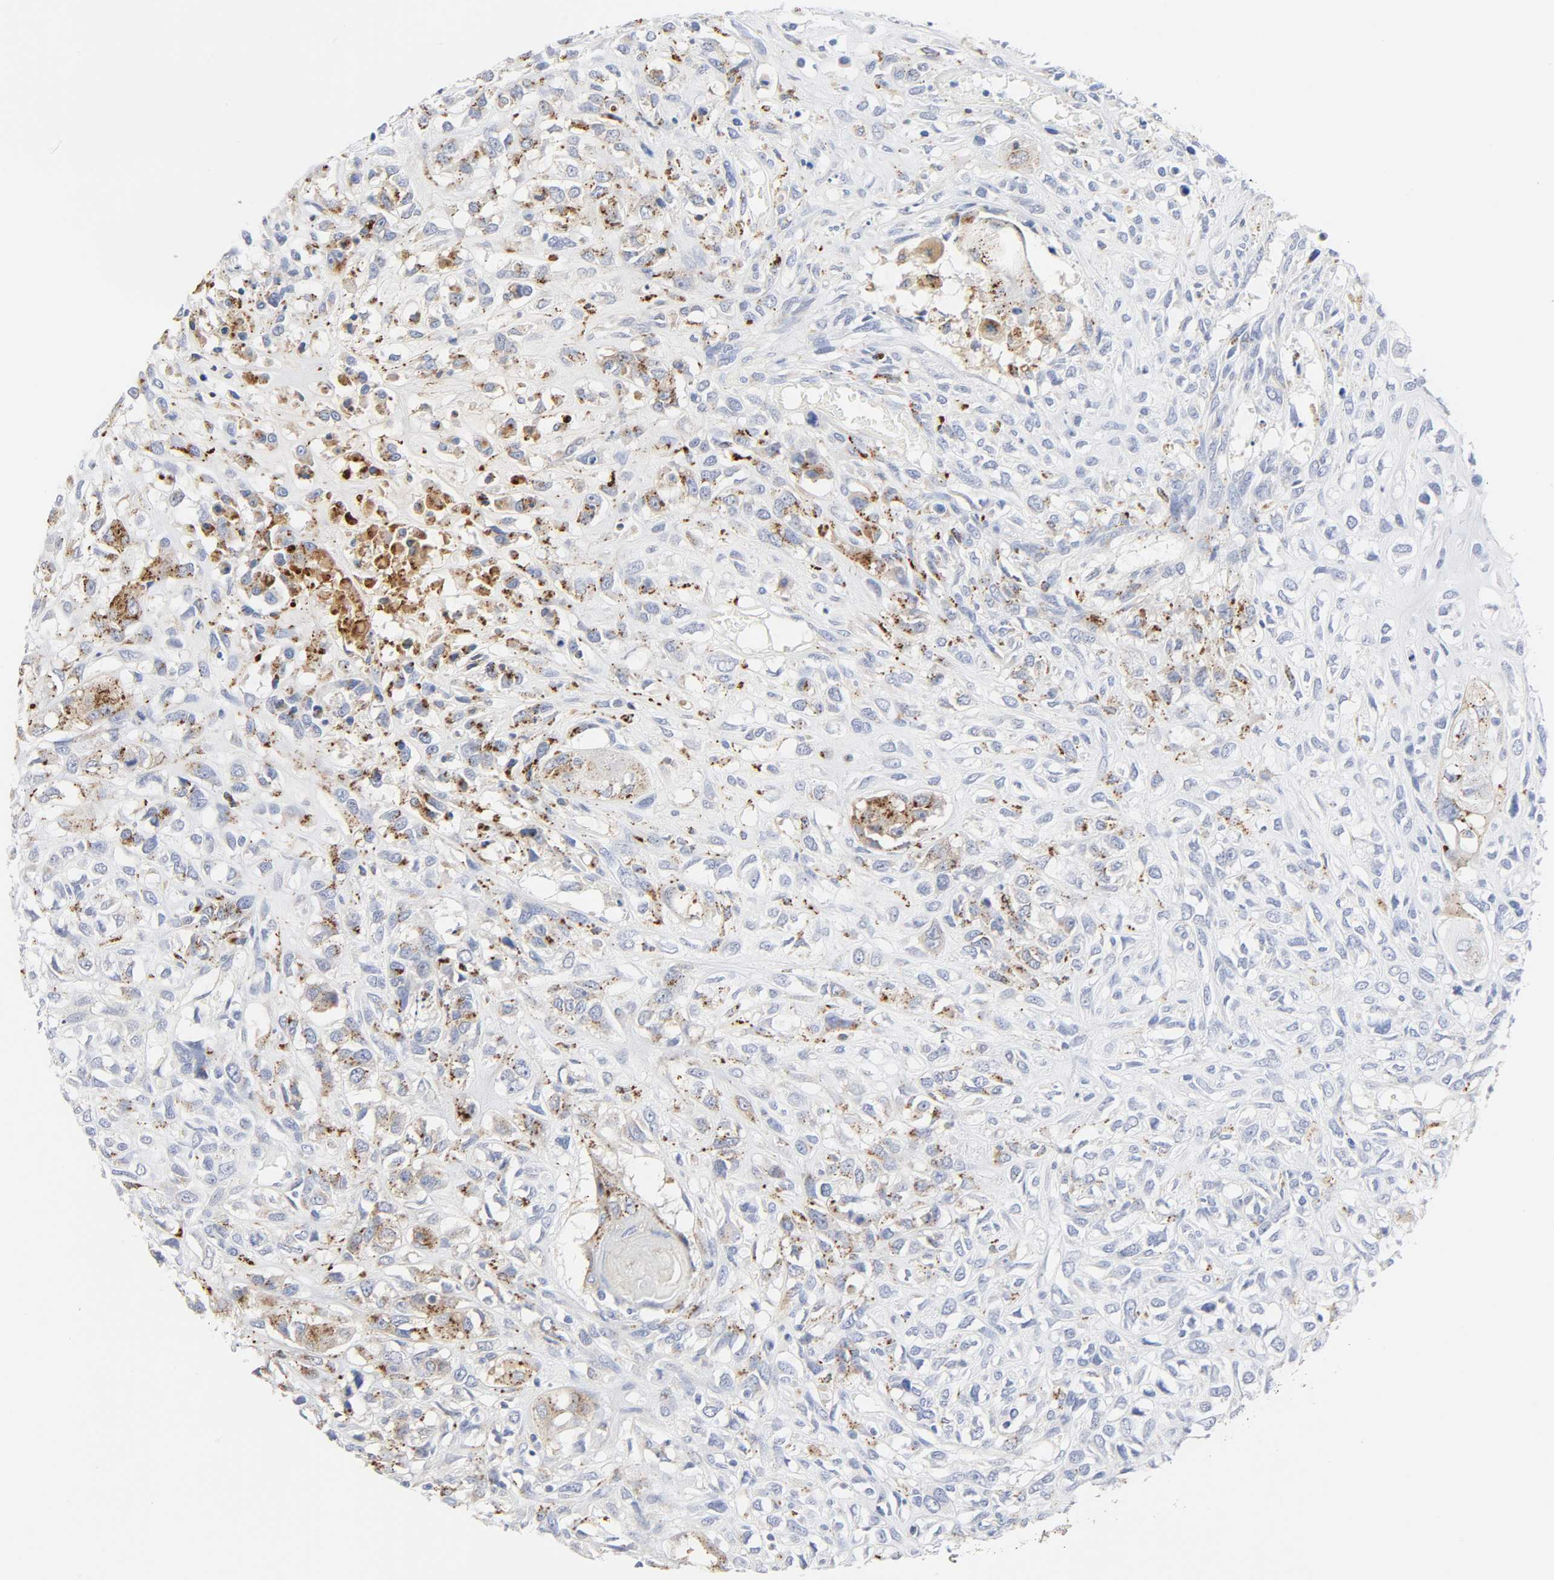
{"staining": {"intensity": "weak", "quantity": "<25%", "location": "cytoplasmic/membranous"}, "tissue": "head and neck cancer", "cell_type": "Tumor cells", "image_type": "cancer", "snomed": [{"axis": "morphology", "description": "Necrosis, NOS"}, {"axis": "morphology", "description": "Neoplasm, malignant, NOS"}, {"axis": "topography", "description": "Salivary gland"}, {"axis": "topography", "description": "Head-Neck"}], "caption": "This is an immunohistochemistry image of head and neck neoplasm (malignant). There is no expression in tumor cells.", "gene": "MAGEB17", "patient": {"sex": "male", "age": 43}}